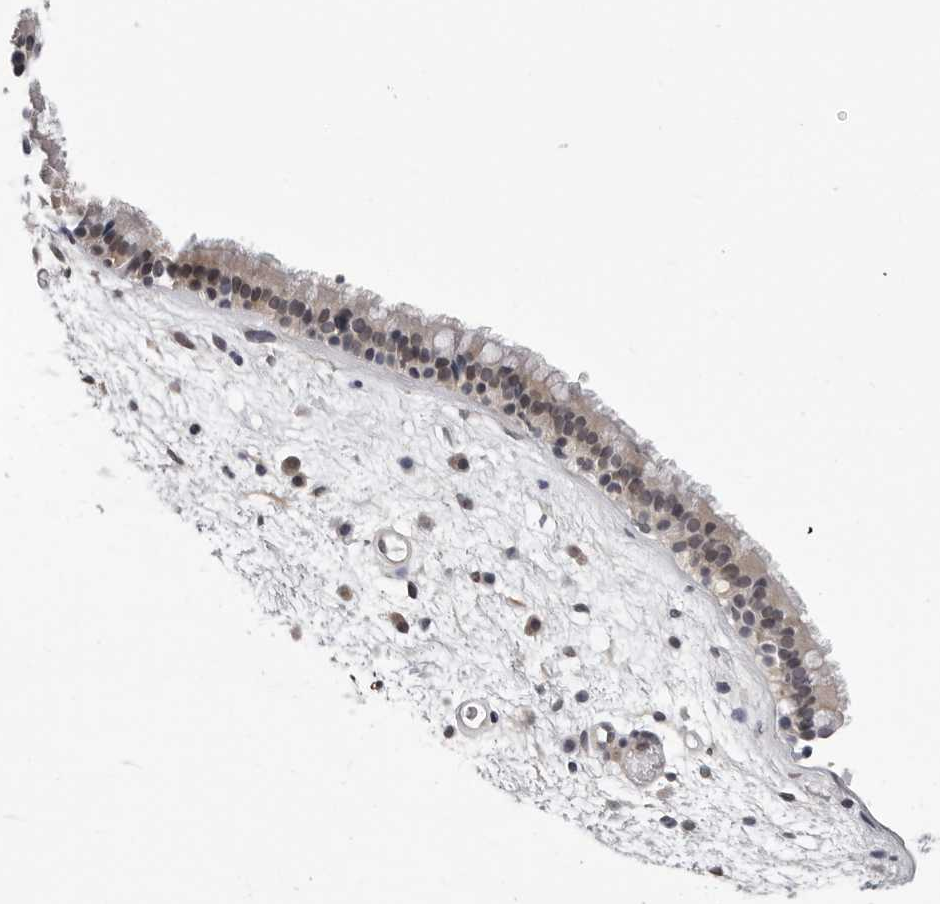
{"staining": {"intensity": "moderate", "quantity": "25%-75%", "location": "cytoplasmic/membranous"}, "tissue": "nasopharynx", "cell_type": "Respiratory epithelial cells", "image_type": "normal", "snomed": [{"axis": "morphology", "description": "Normal tissue, NOS"}, {"axis": "morphology", "description": "Inflammation, NOS"}, {"axis": "topography", "description": "Nasopharynx"}], "caption": "The micrograph reveals staining of benign nasopharynx, revealing moderate cytoplasmic/membranous protein expression (brown color) within respiratory epithelial cells. The staining is performed using DAB (3,3'-diaminobenzidine) brown chromogen to label protein expression. The nuclei are counter-stained blue using hematoxylin.", "gene": "KIAA1614", "patient": {"sex": "male", "age": 48}}